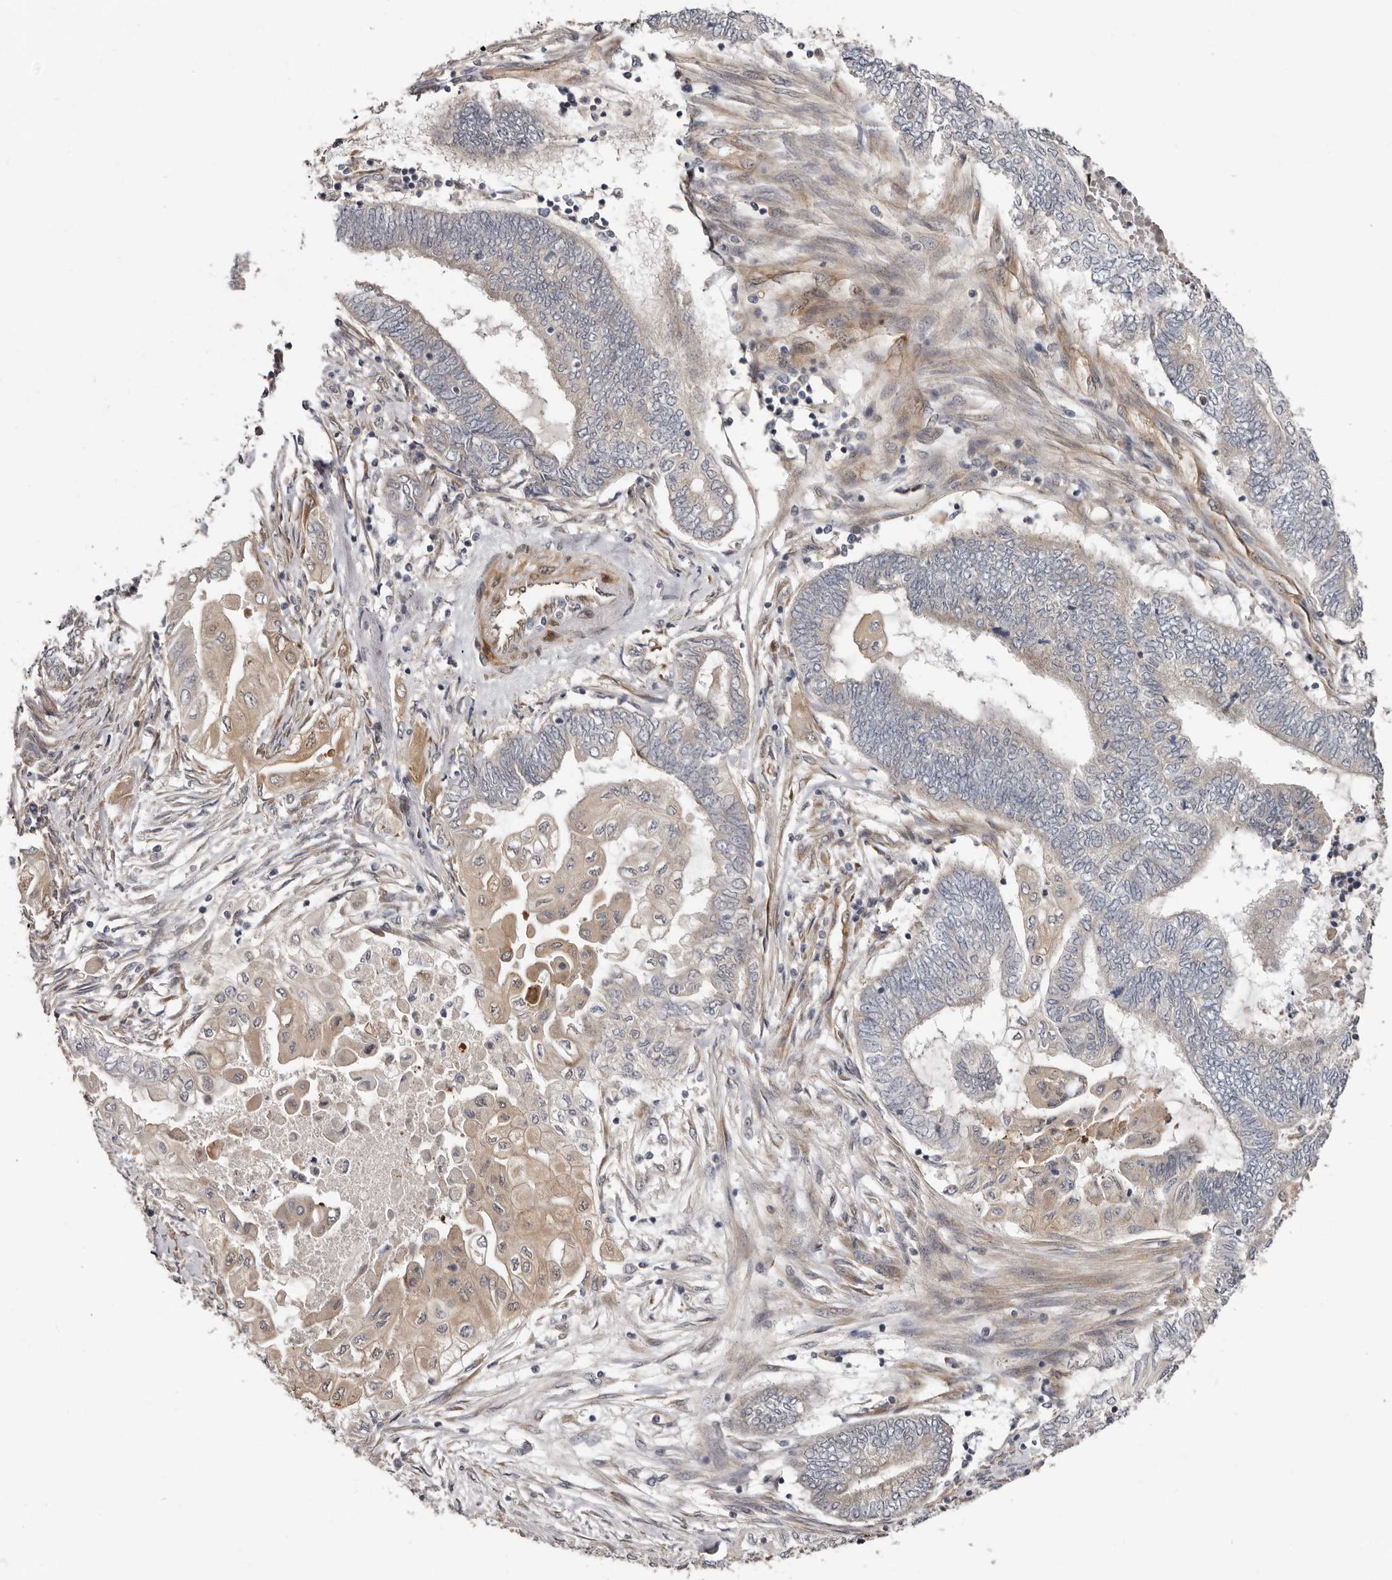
{"staining": {"intensity": "weak", "quantity": "<25%", "location": "cytoplasmic/membranous"}, "tissue": "endometrial cancer", "cell_type": "Tumor cells", "image_type": "cancer", "snomed": [{"axis": "morphology", "description": "Adenocarcinoma, NOS"}, {"axis": "topography", "description": "Uterus"}, {"axis": "topography", "description": "Endometrium"}], "caption": "Immunohistochemistry photomicrograph of endometrial adenocarcinoma stained for a protein (brown), which displays no staining in tumor cells.", "gene": "SBDS", "patient": {"sex": "female", "age": 70}}